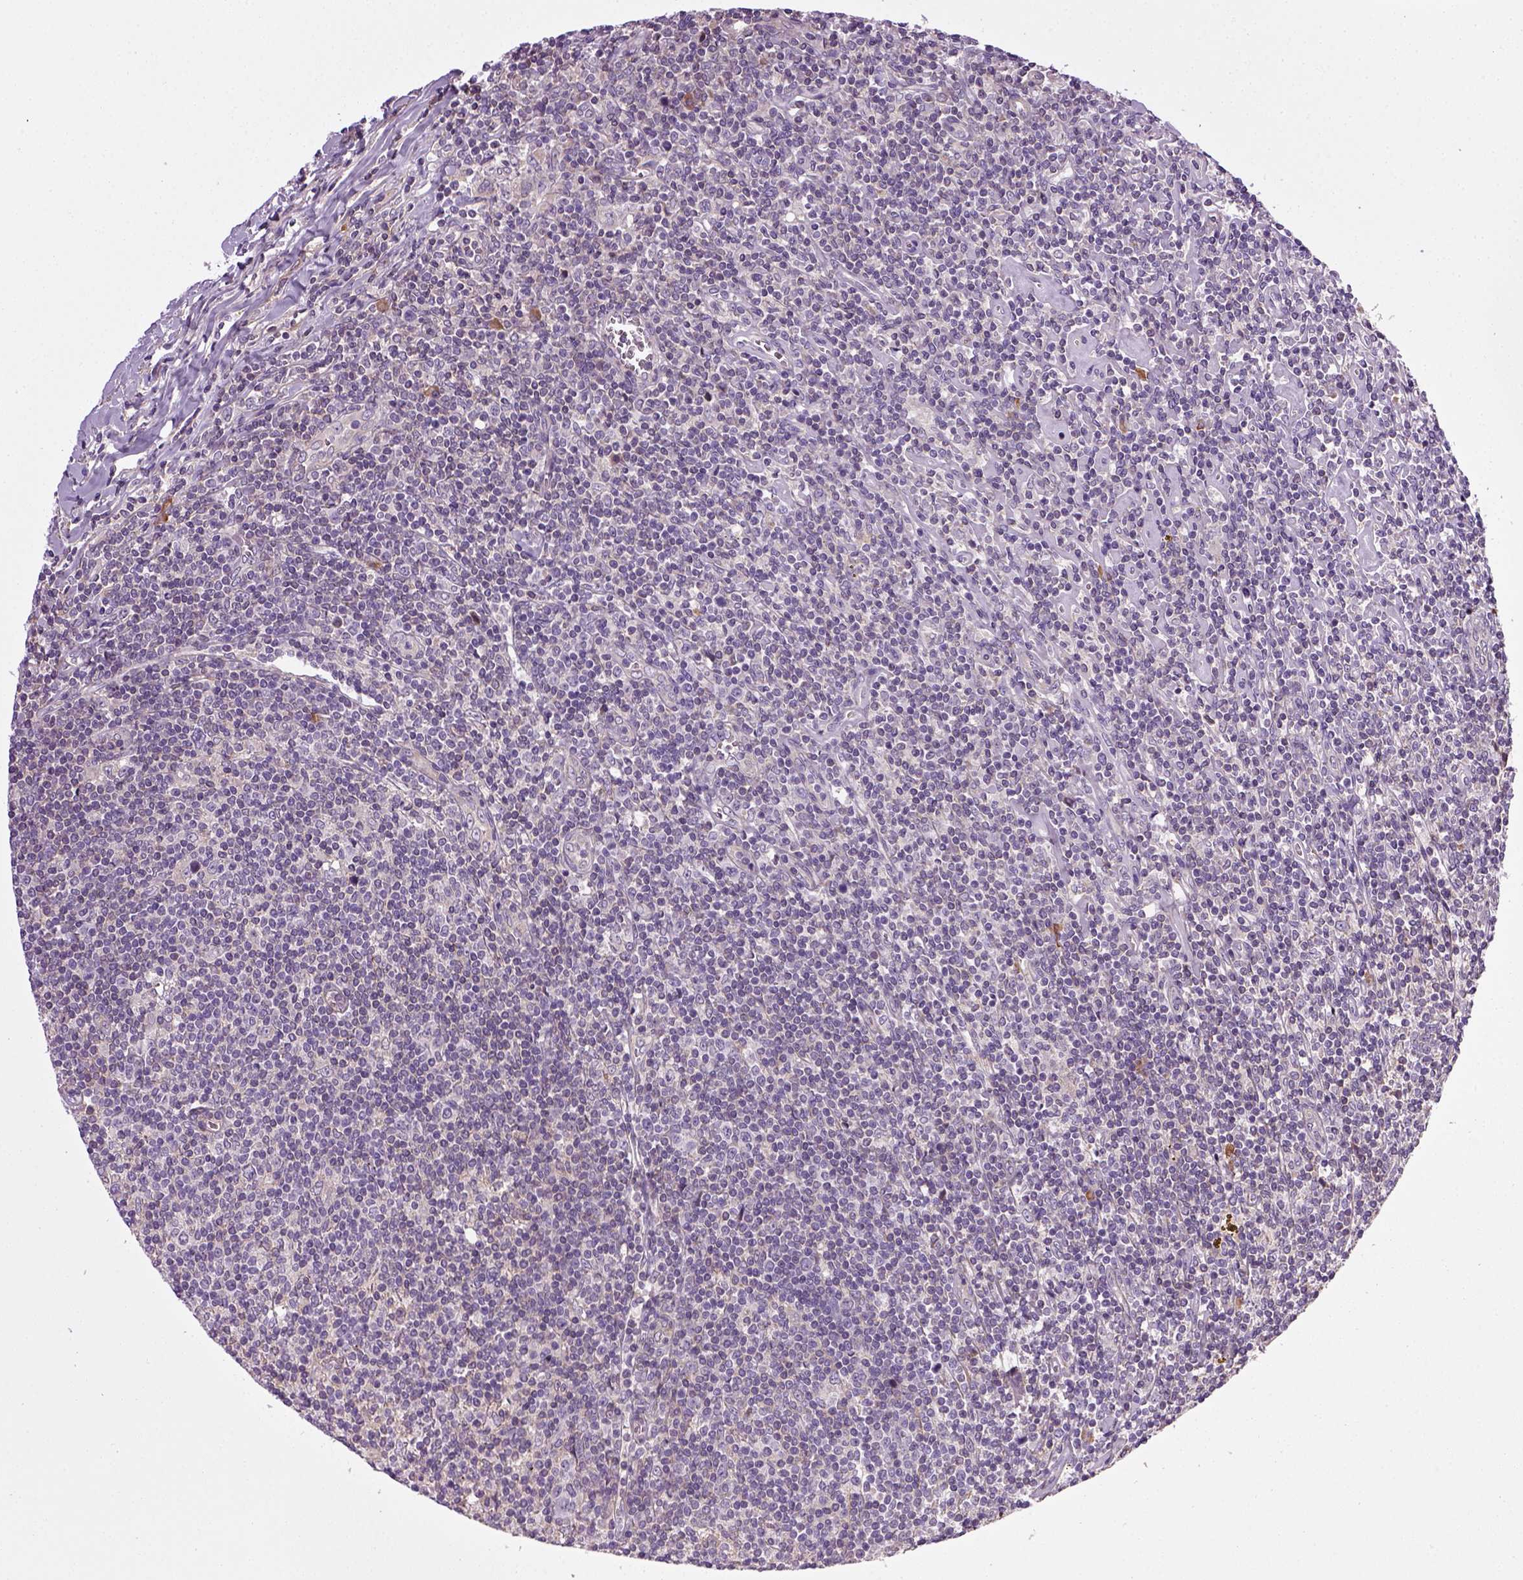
{"staining": {"intensity": "negative", "quantity": "none", "location": "none"}, "tissue": "lymphoma", "cell_type": "Tumor cells", "image_type": "cancer", "snomed": [{"axis": "morphology", "description": "Hodgkin's disease, NOS"}, {"axis": "topography", "description": "Lymph node"}], "caption": "IHC photomicrograph of Hodgkin's disease stained for a protein (brown), which shows no expression in tumor cells.", "gene": "TPRG1", "patient": {"sex": "male", "age": 40}}